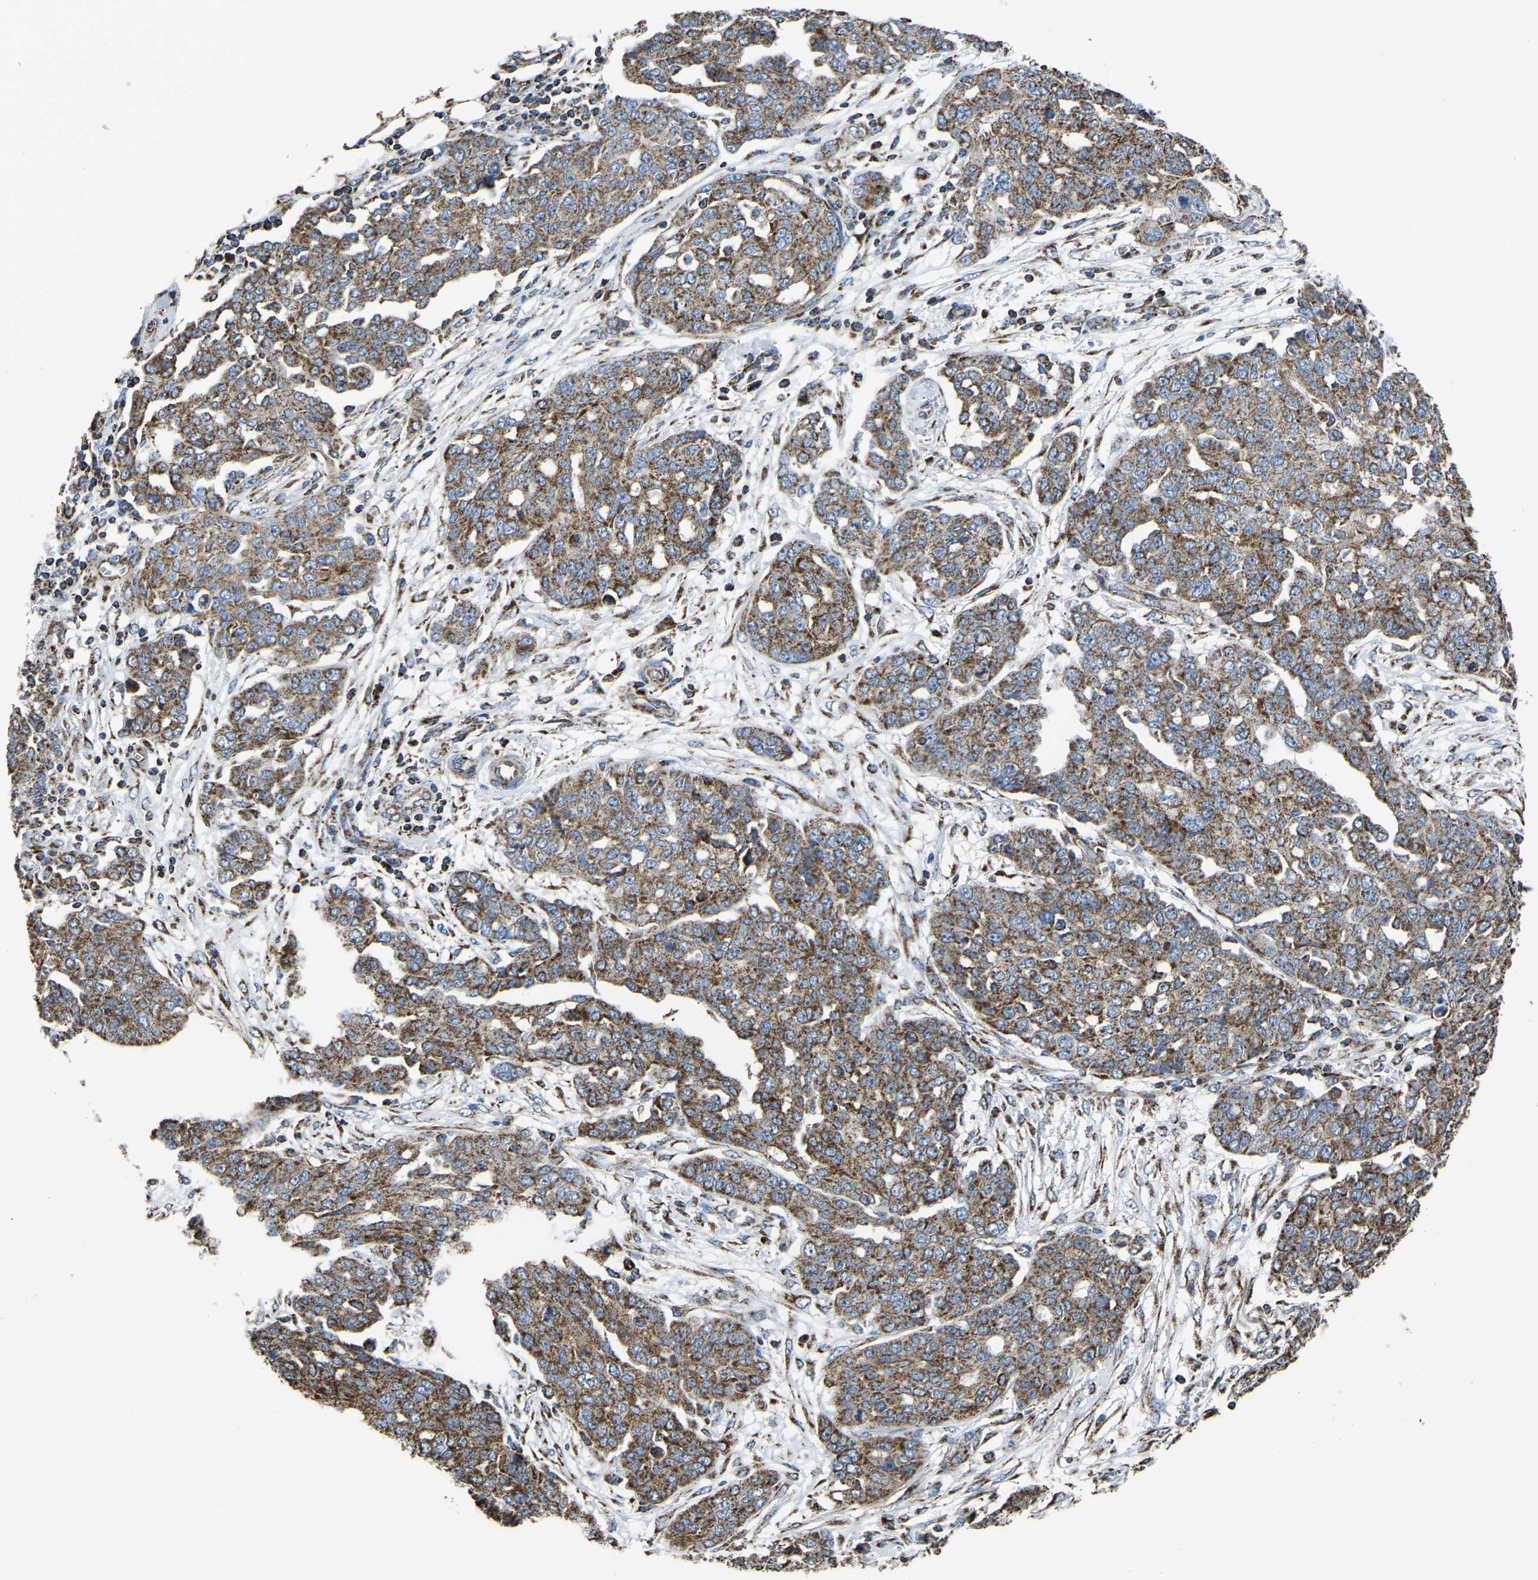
{"staining": {"intensity": "moderate", "quantity": ">75%", "location": "cytoplasmic/membranous"}, "tissue": "ovarian cancer", "cell_type": "Tumor cells", "image_type": "cancer", "snomed": [{"axis": "morphology", "description": "Cystadenocarcinoma, serous, NOS"}, {"axis": "topography", "description": "Soft tissue"}, {"axis": "topography", "description": "Ovary"}], "caption": "There is medium levels of moderate cytoplasmic/membranous expression in tumor cells of ovarian serous cystadenocarcinoma, as demonstrated by immunohistochemical staining (brown color).", "gene": "ETFA", "patient": {"sex": "female", "age": 57}}